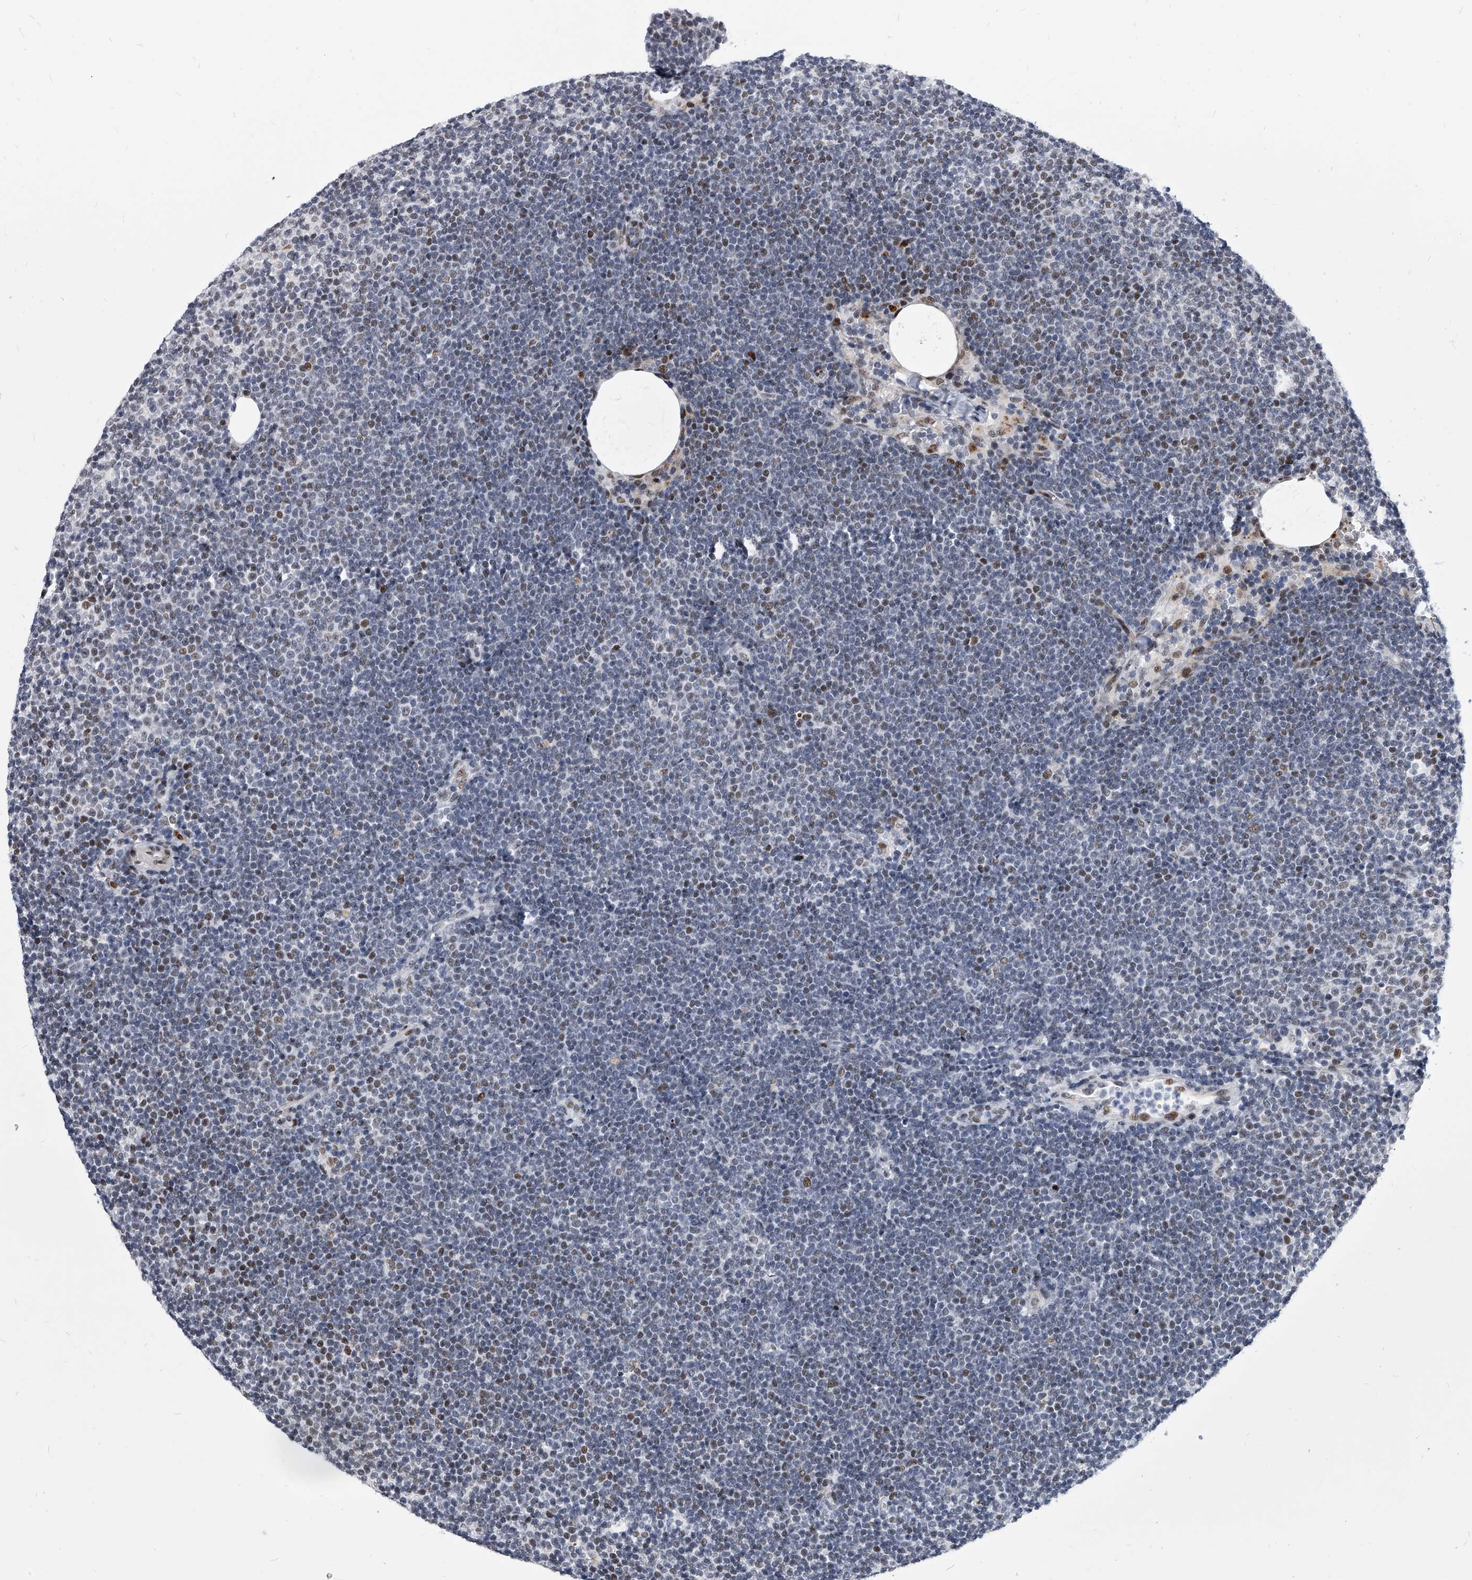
{"staining": {"intensity": "moderate", "quantity": "<25%", "location": "nuclear"}, "tissue": "lymphoma", "cell_type": "Tumor cells", "image_type": "cancer", "snomed": [{"axis": "morphology", "description": "Malignant lymphoma, non-Hodgkin's type, Low grade"}, {"axis": "topography", "description": "Lymph node"}], "caption": "IHC photomicrograph of lymphoma stained for a protein (brown), which demonstrates low levels of moderate nuclear positivity in approximately <25% of tumor cells.", "gene": "CMTR1", "patient": {"sex": "female", "age": 53}}